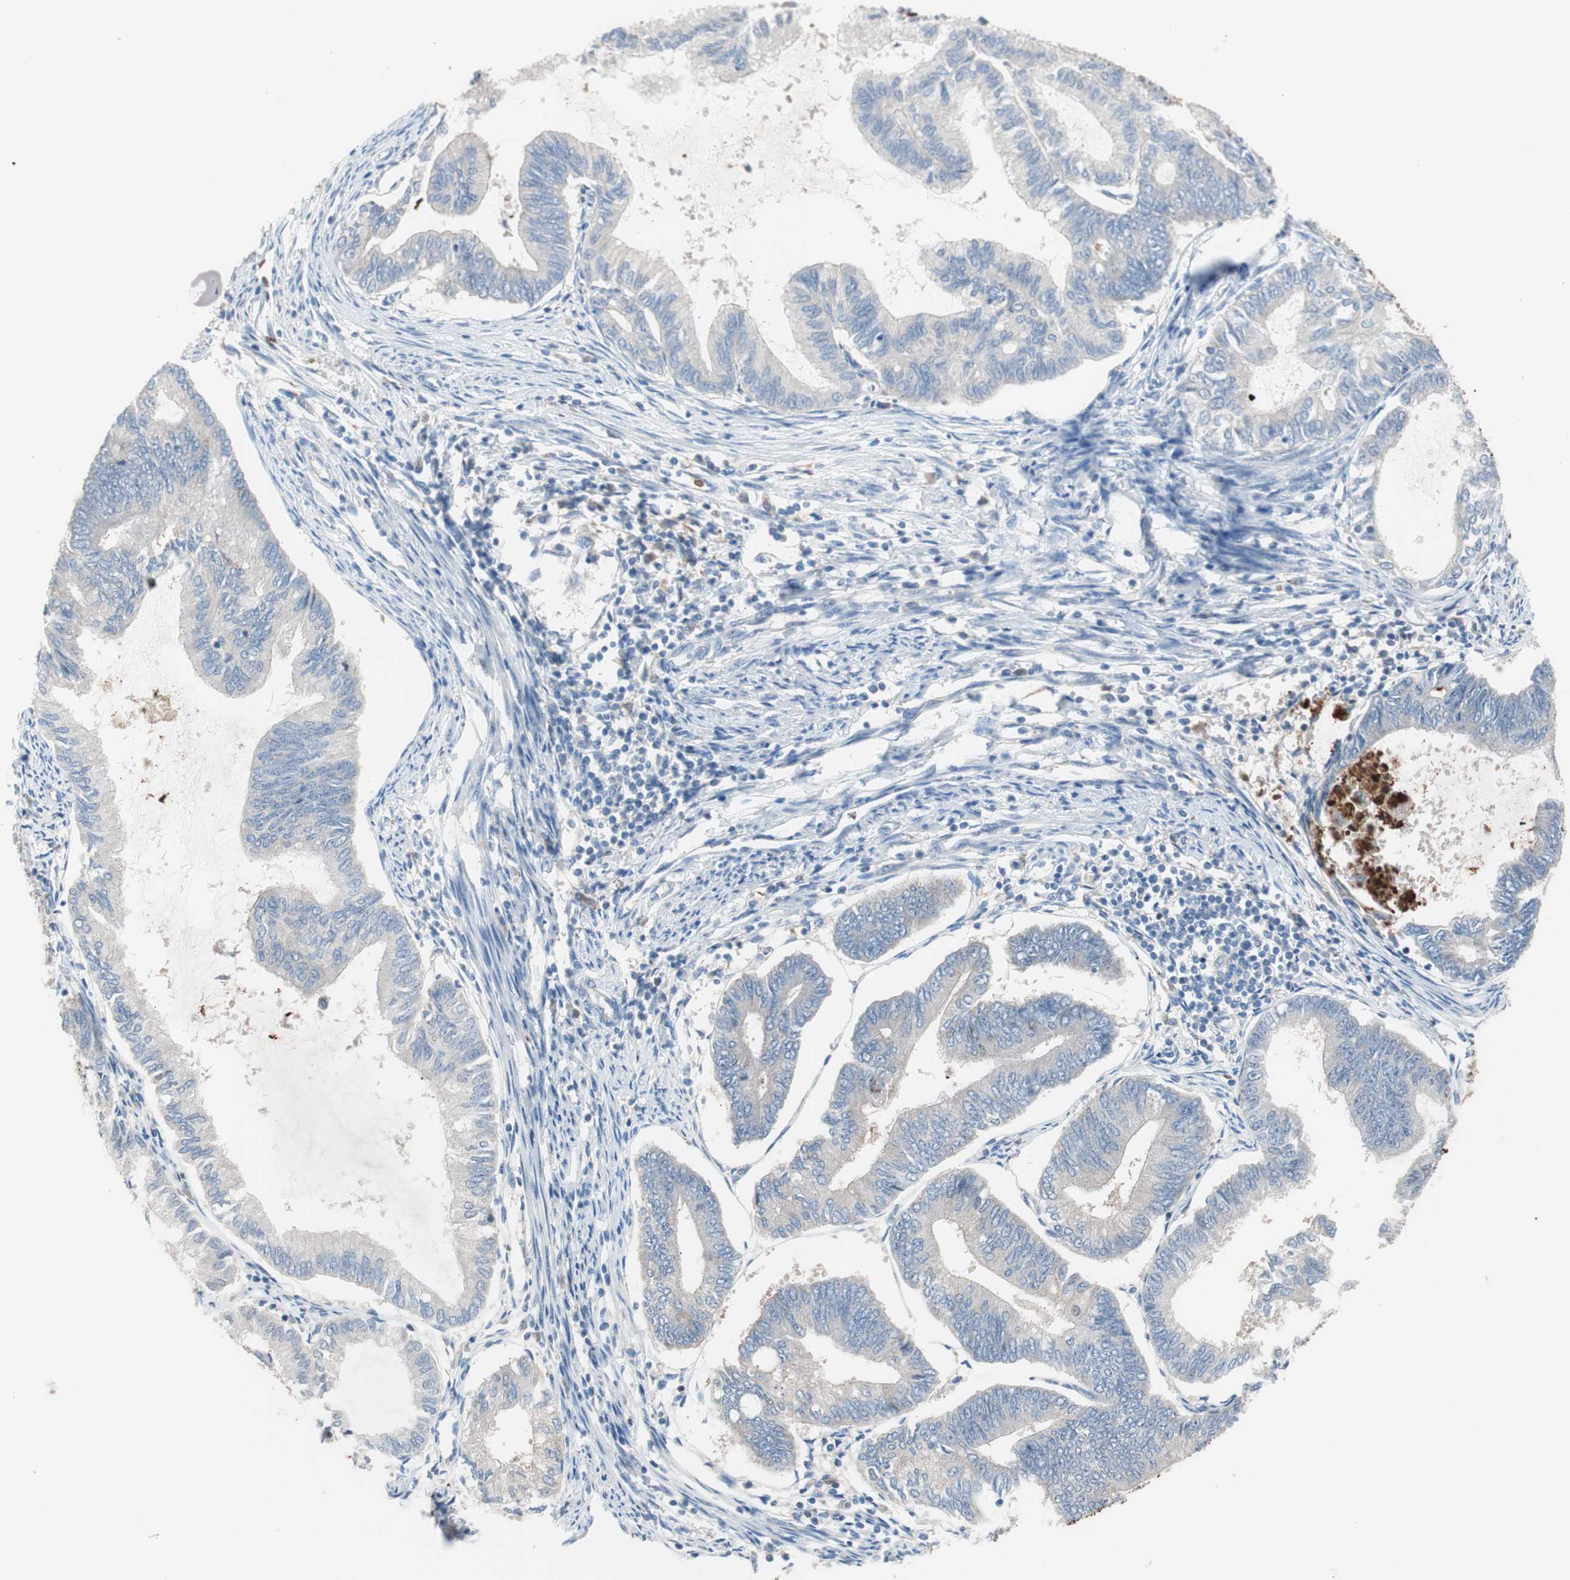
{"staining": {"intensity": "negative", "quantity": "none", "location": "none"}, "tissue": "endometrial cancer", "cell_type": "Tumor cells", "image_type": "cancer", "snomed": [{"axis": "morphology", "description": "Adenocarcinoma, NOS"}, {"axis": "topography", "description": "Endometrium"}], "caption": "The immunohistochemistry (IHC) photomicrograph has no significant expression in tumor cells of endometrial cancer tissue.", "gene": "CLEC4D", "patient": {"sex": "female", "age": 86}}